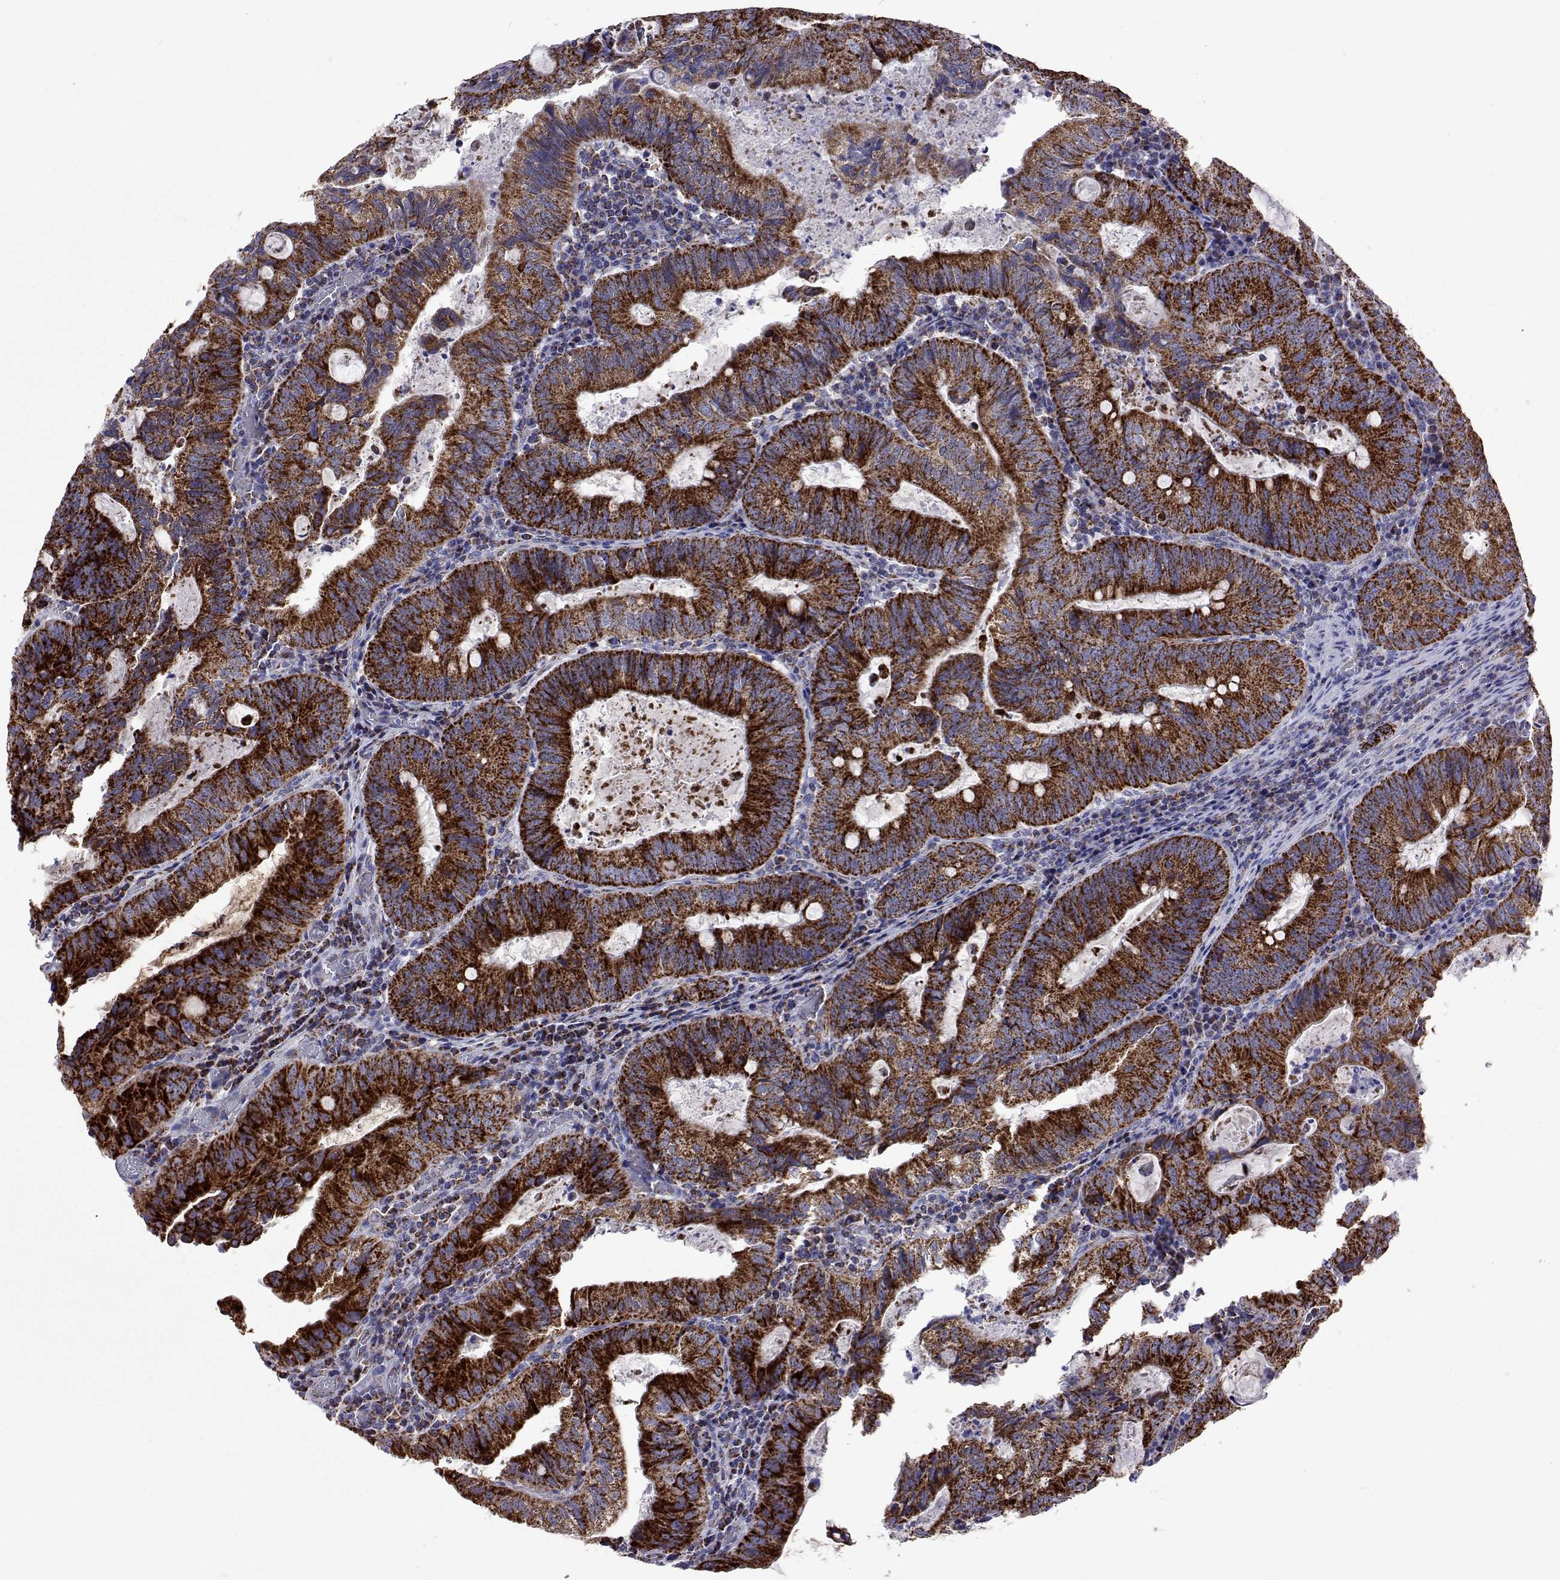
{"staining": {"intensity": "strong", "quantity": ">75%", "location": "cytoplasmic/membranous"}, "tissue": "colorectal cancer", "cell_type": "Tumor cells", "image_type": "cancer", "snomed": [{"axis": "morphology", "description": "Adenocarcinoma, NOS"}, {"axis": "topography", "description": "Colon"}], "caption": "Approximately >75% of tumor cells in human adenocarcinoma (colorectal) exhibit strong cytoplasmic/membranous protein positivity as visualized by brown immunohistochemical staining.", "gene": "MCCC2", "patient": {"sex": "male", "age": 67}}